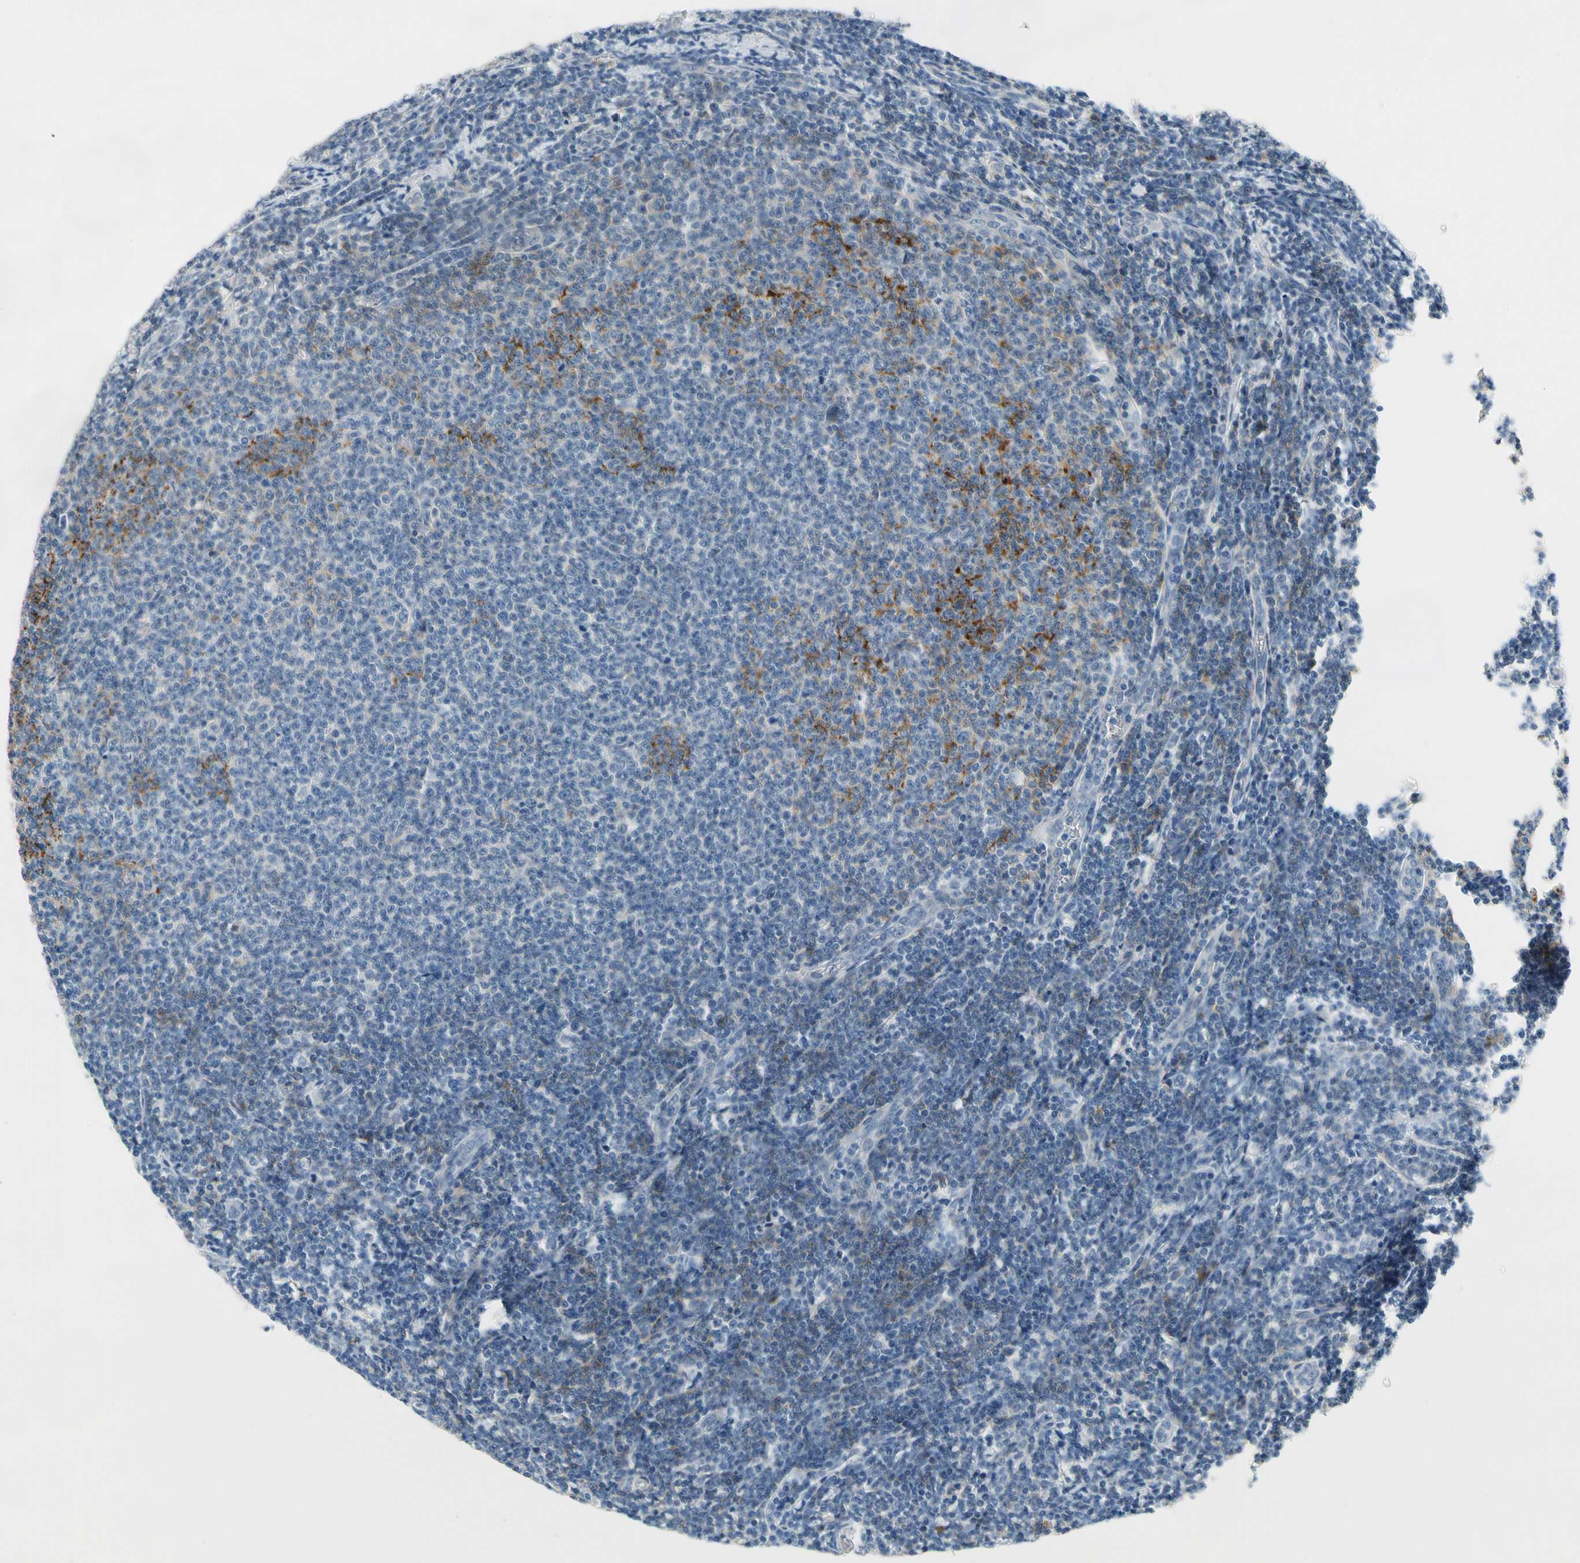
{"staining": {"intensity": "moderate", "quantity": "<25%", "location": "cytoplasmic/membranous"}, "tissue": "lymphoma", "cell_type": "Tumor cells", "image_type": "cancer", "snomed": [{"axis": "morphology", "description": "Malignant lymphoma, non-Hodgkin's type, Low grade"}, {"axis": "topography", "description": "Lymph node"}], "caption": "Lymphoma stained with a protein marker exhibits moderate staining in tumor cells.", "gene": "FCER2", "patient": {"sex": "male", "age": 66}}